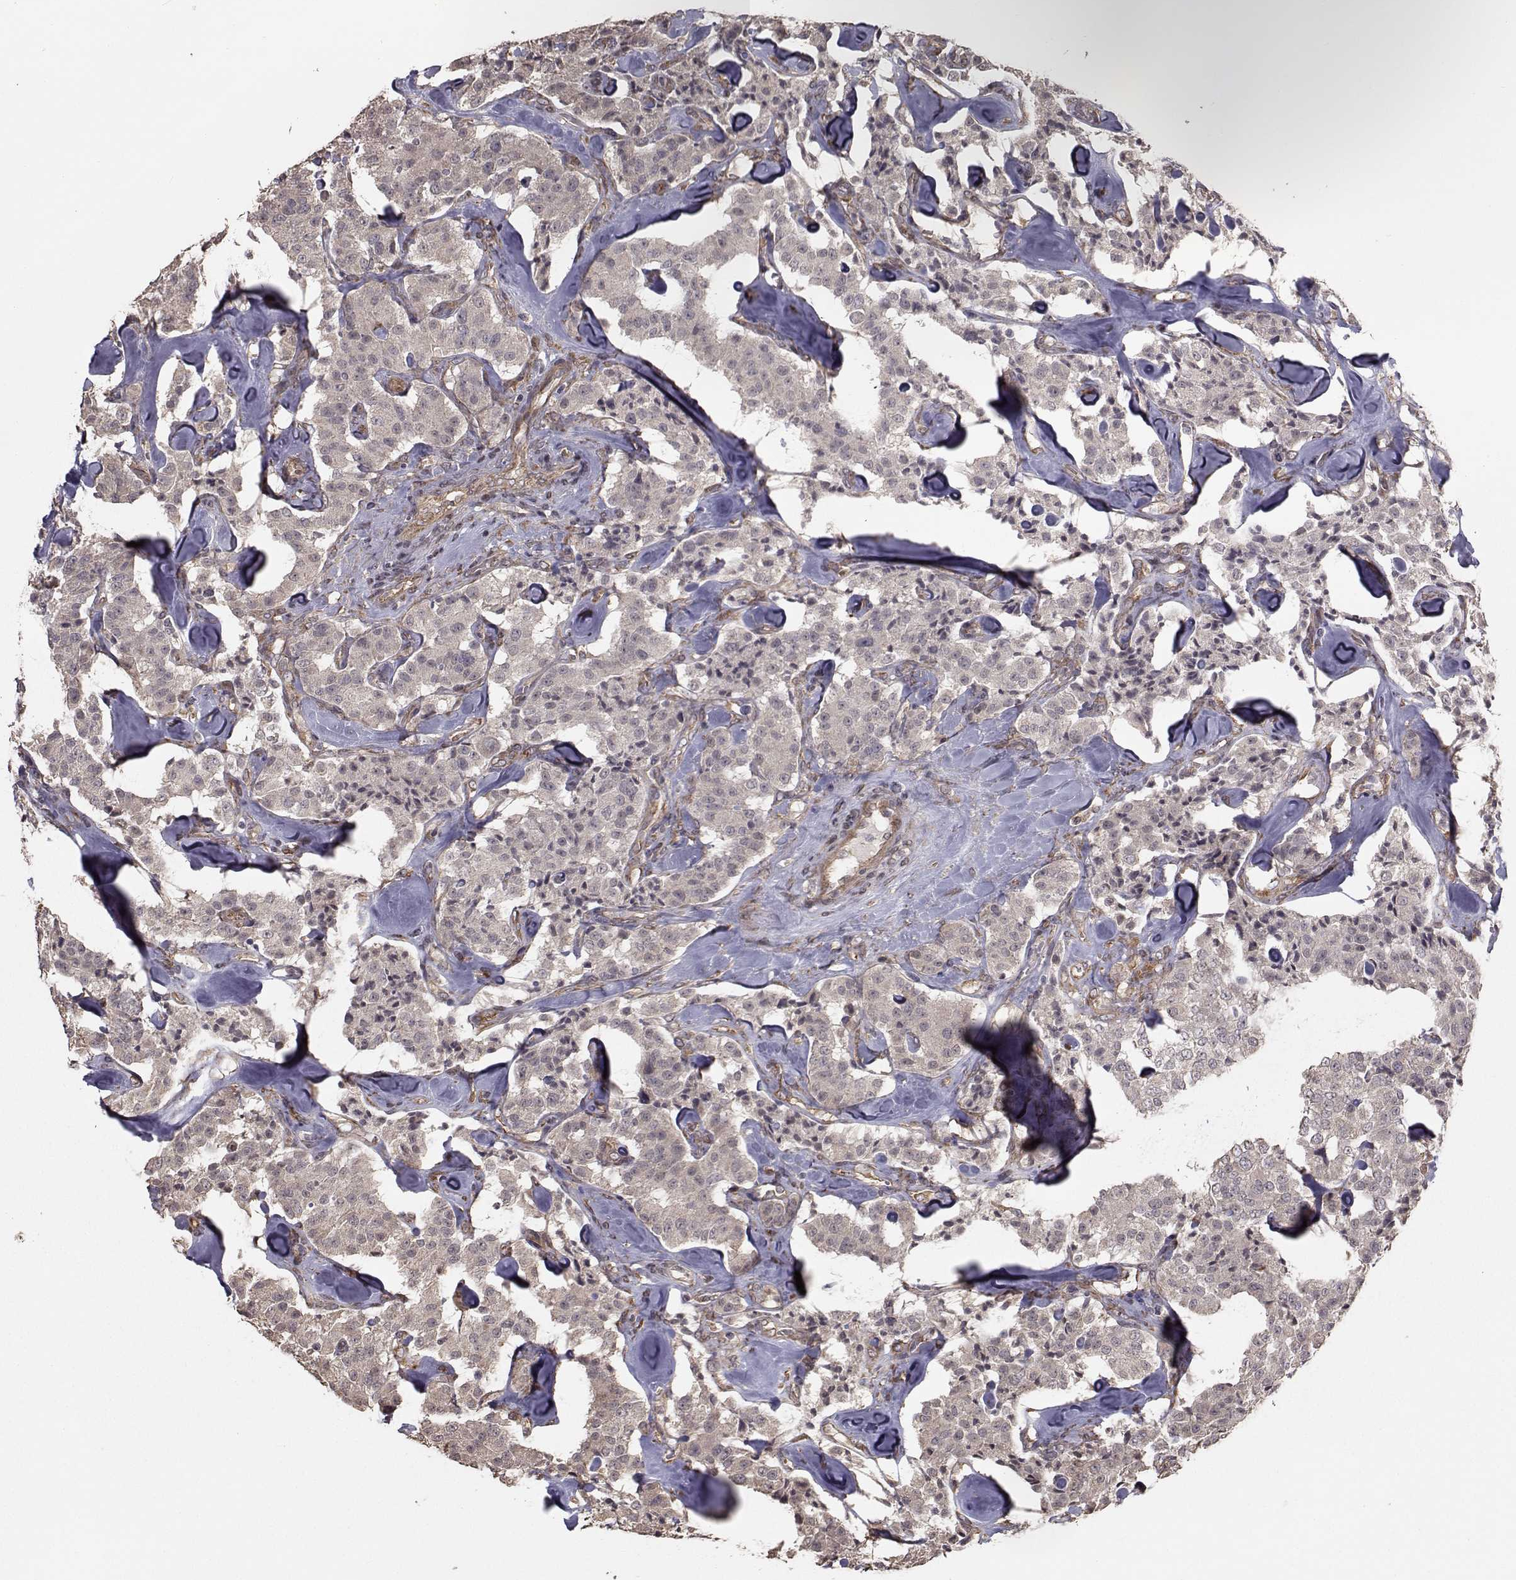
{"staining": {"intensity": "negative", "quantity": "none", "location": "none"}, "tissue": "carcinoid", "cell_type": "Tumor cells", "image_type": "cancer", "snomed": [{"axis": "morphology", "description": "Carcinoid, malignant, NOS"}, {"axis": "topography", "description": "Pancreas"}], "caption": "The immunohistochemistry micrograph has no significant positivity in tumor cells of carcinoid tissue.", "gene": "TRIP10", "patient": {"sex": "male", "age": 41}}